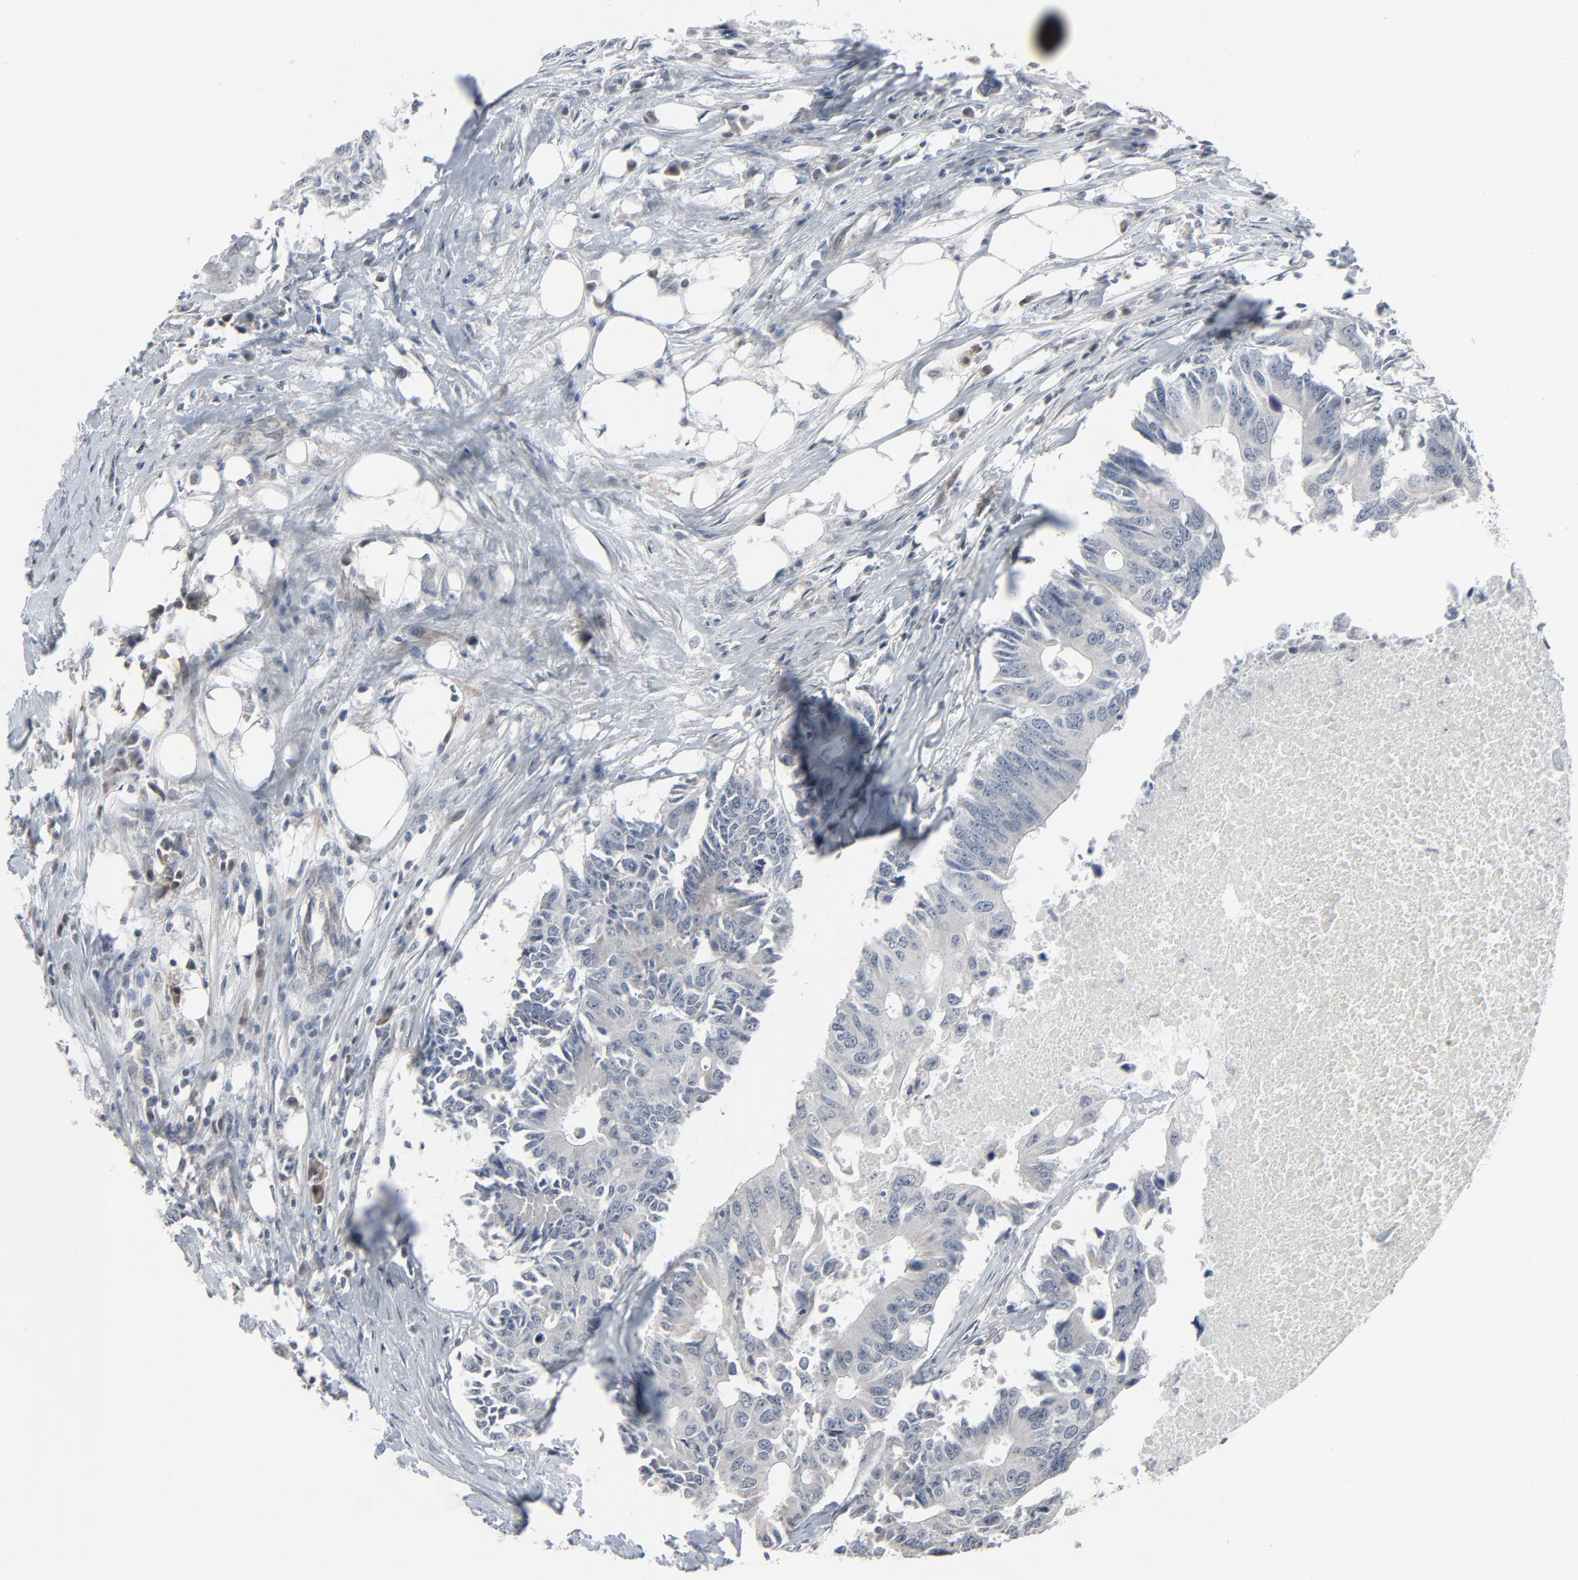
{"staining": {"intensity": "weak", "quantity": "<25%", "location": "cytoplasmic/membranous"}, "tissue": "colorectal cancer", "cell_type": "Tumor cells", "image_type": "cancer", "snomed": [{"axis": "morphology", "description": "Adenocarcinoma, NOS"}, {"axis": "topography", "description": "Colon"}], "caption": "IHC image of neoplastic tissue: human colorectal cancer stained with DAB (3,3'-diaminobenzidine) exhibits no significant protein positivity in tumor cells. (DAB immunohistochemistry visualized using brightfield microscopy, high magnification).", "gene": "SAGE1", "patient": {"sex": "male", "age": 71}}